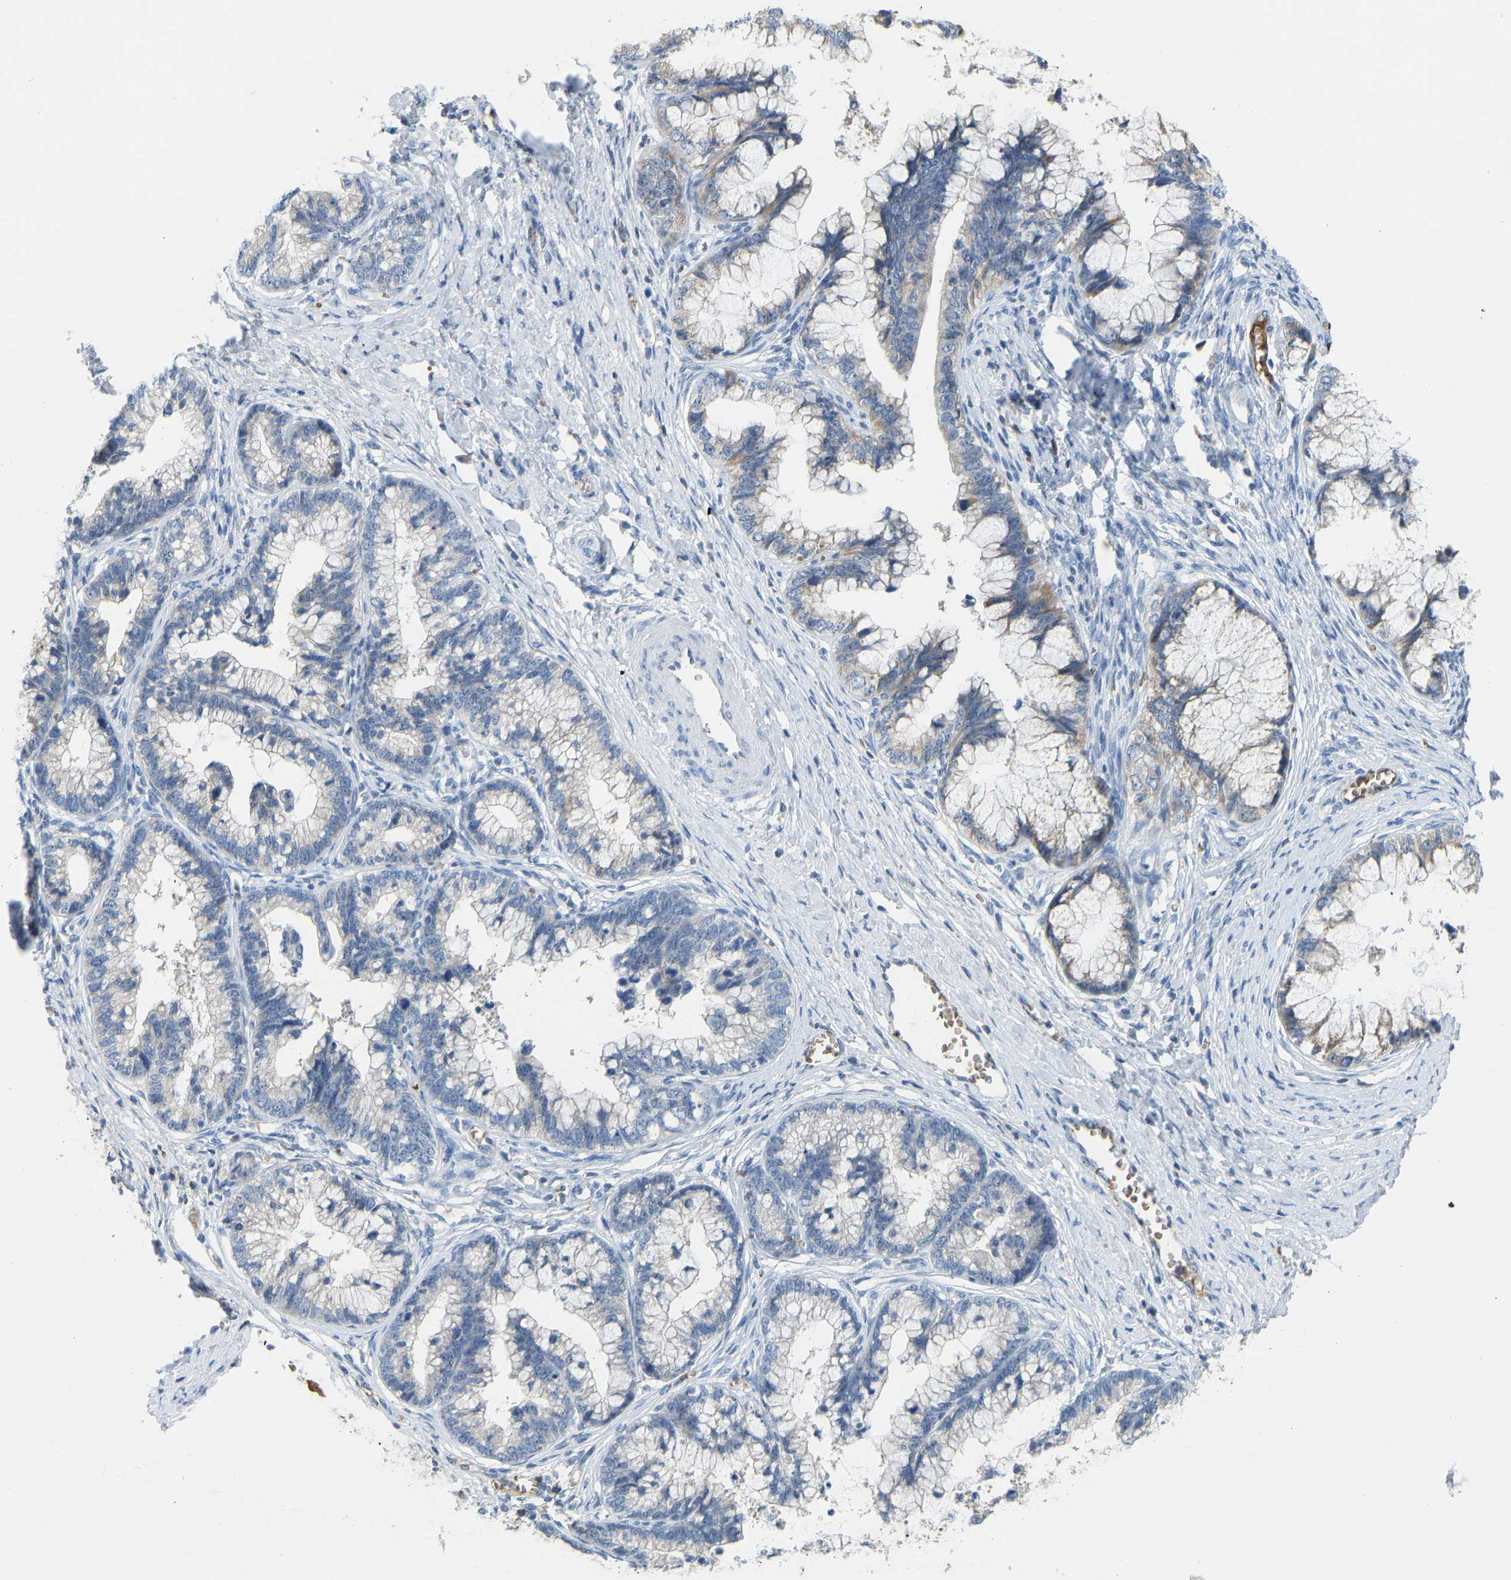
{"staining": {"intensity": "moderate", "quantity": "<25%", "location": "cytoplasmic/membranous"}, "tissue": "cervical cancer", "cell_type": "Tumor cells", "image_type": "cancer", "snomed": [{"axis": "morphology", "description": "Adenocarcinoma, NOS"}, {"axis": "topography", "description": "Cervix"}], "caption": "About <25% of tumor cells in cervical cancer show moderate cytoplasmic/membranous protein staining as visualized by brown immunohistochemical staining.", "gene": "PIGS", "patient": {"sex": "female", "age": 44}}